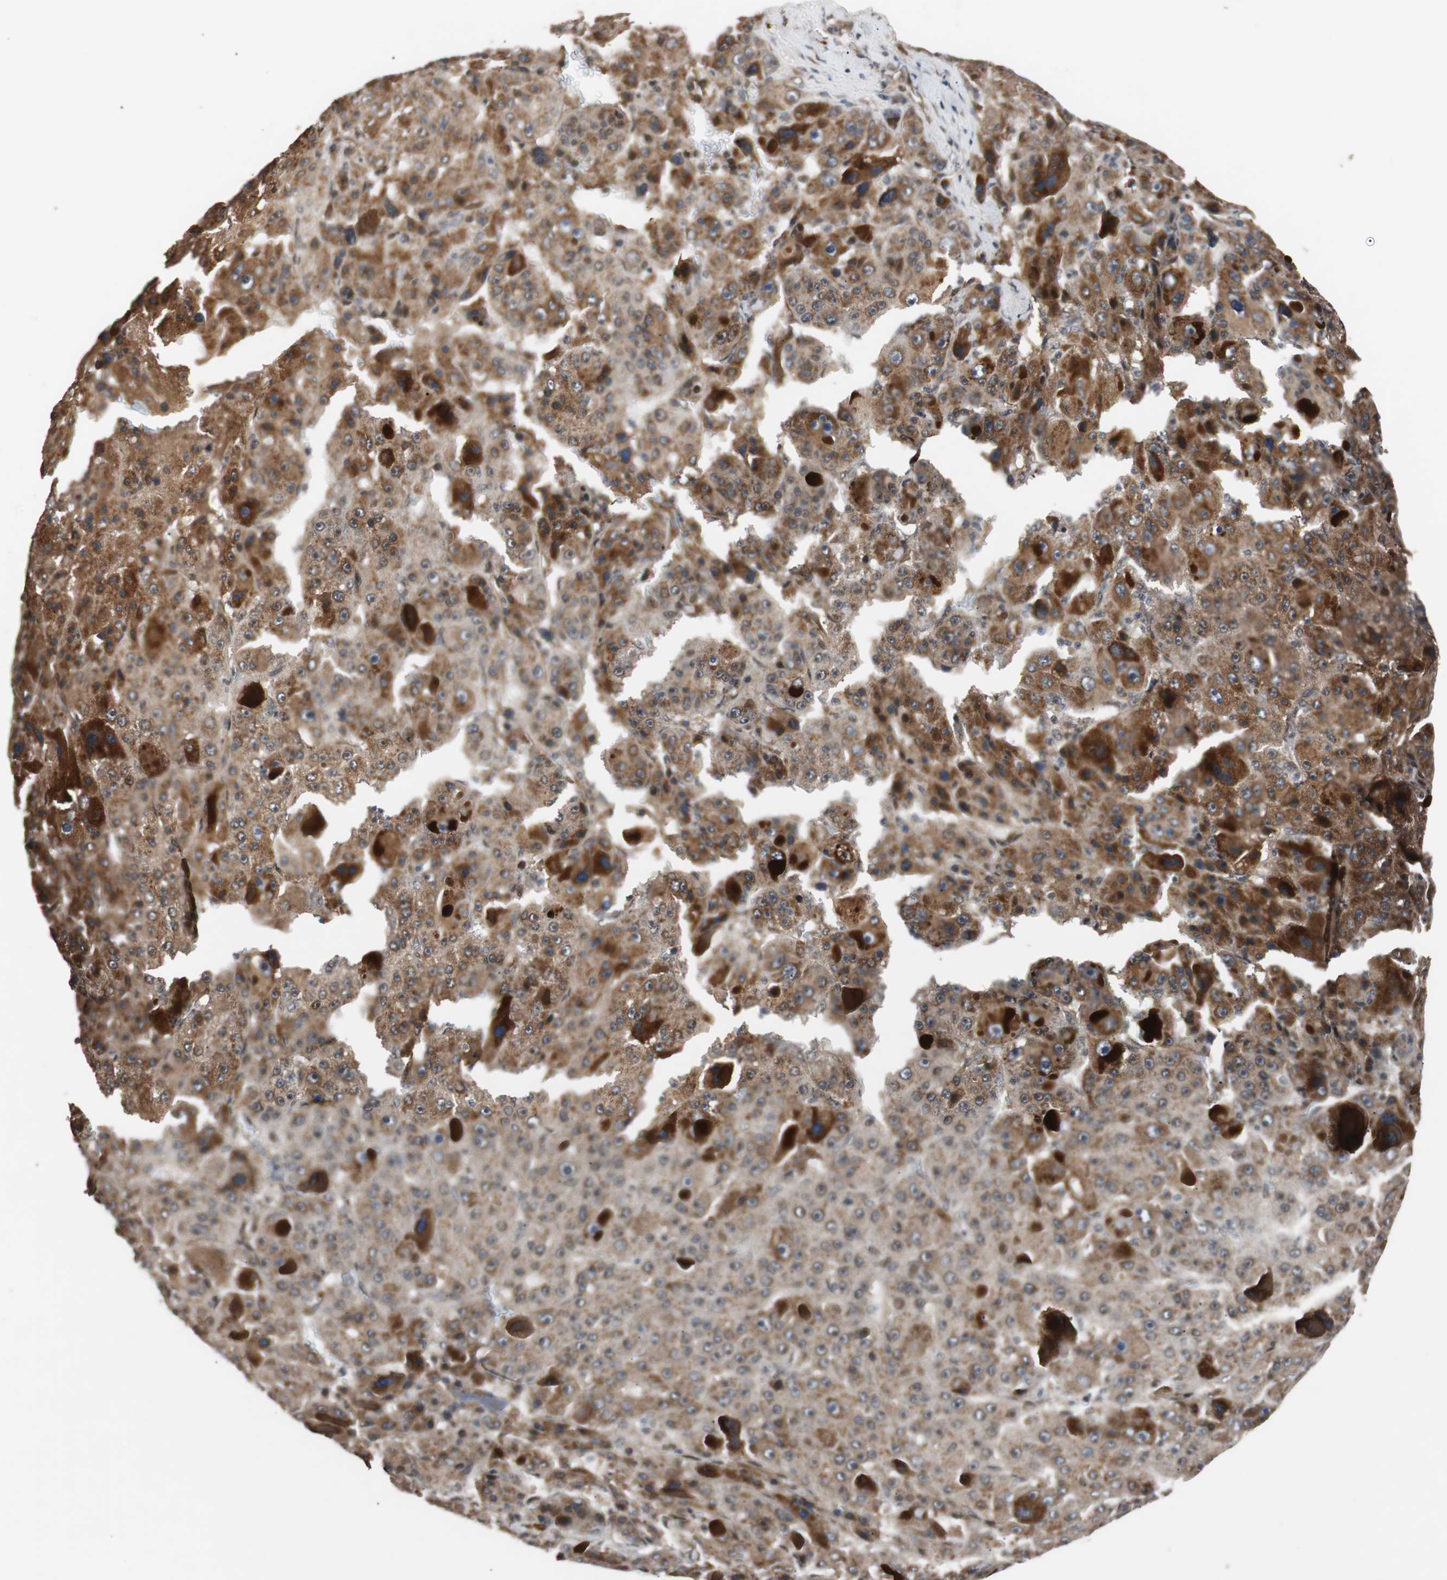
{"staining": {"intensity": "moderate", "quantity": ">75%", "location": "cytoplasmic/membranous"}, "tissue": "liver cancer", "cell_type": "Tumor cells", "image_type": "cancer", "snomed": [{"axis": "morphology", "description": "Carcinoma, Hepatocellular, NOS"}, {"axis": "topography", "description": "Liver"}], "caption": "Immunohistochemistry (DAB) staining of human liver hepatocellular carcinoma reveals moderate cytoplasmic/membranous protein positivity in about >75% of tumor cells.", "gene": "USP31", "patient": {"sex": "male", "age": 76}}